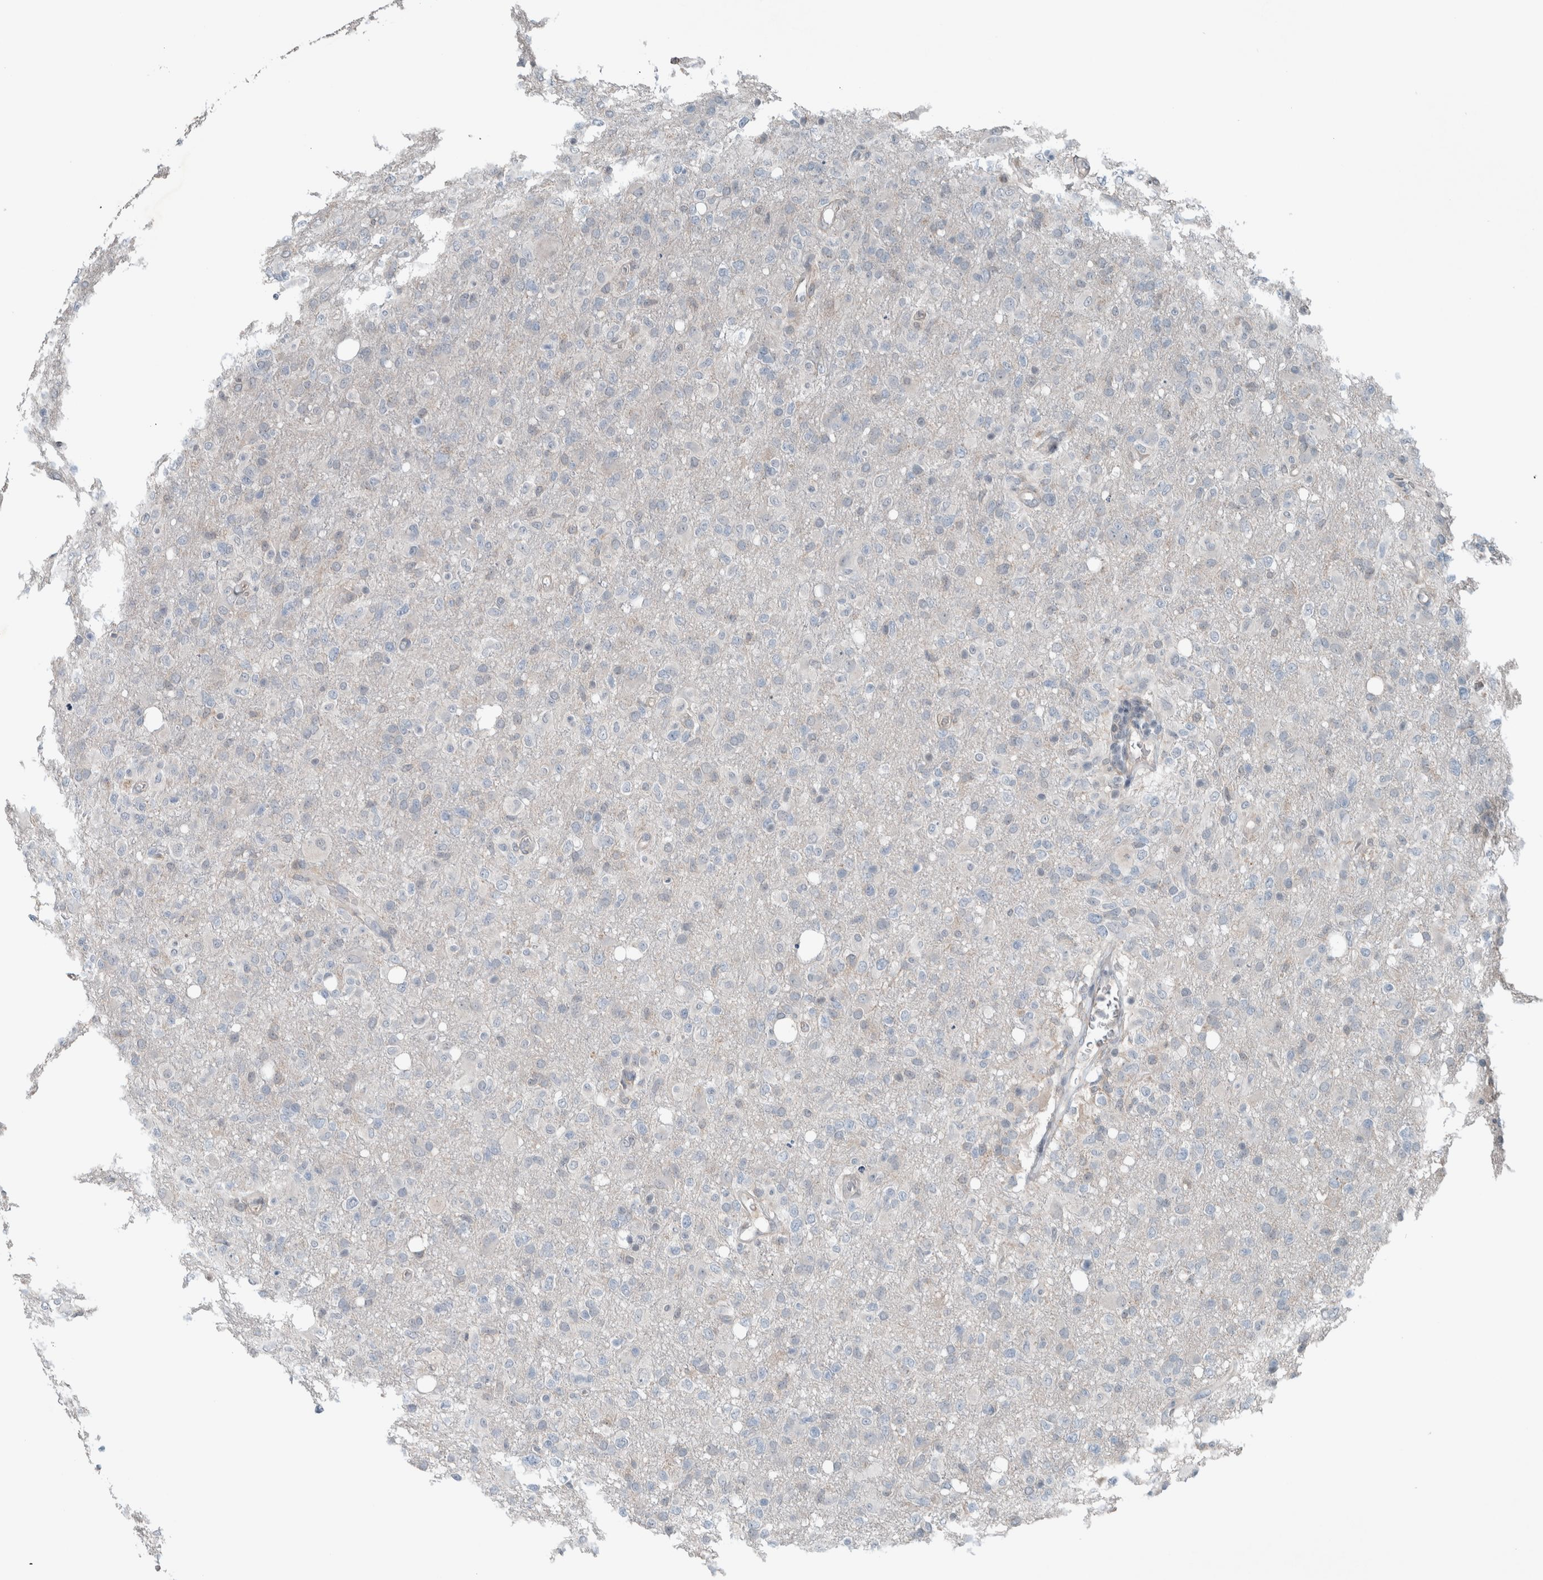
{"staining": {"intensity": "negative", "quantity": "none", "location": "none"}, "tissue": "glioma", "cell_type": "Tumor cells", "image_type": "cancer", "snomed": [{"axis": "morphology", "description": "Glioma, malignant, High grade"}, {"axis": "topography", "description": "Brain"}], "caption": "The immunohistochemistry photomicrograph has no significant expression in tumor cells of high-grade glioma (malignant) tissue.", "gene": "JADE2", "patient": {"sex": "female", "age": 57}}